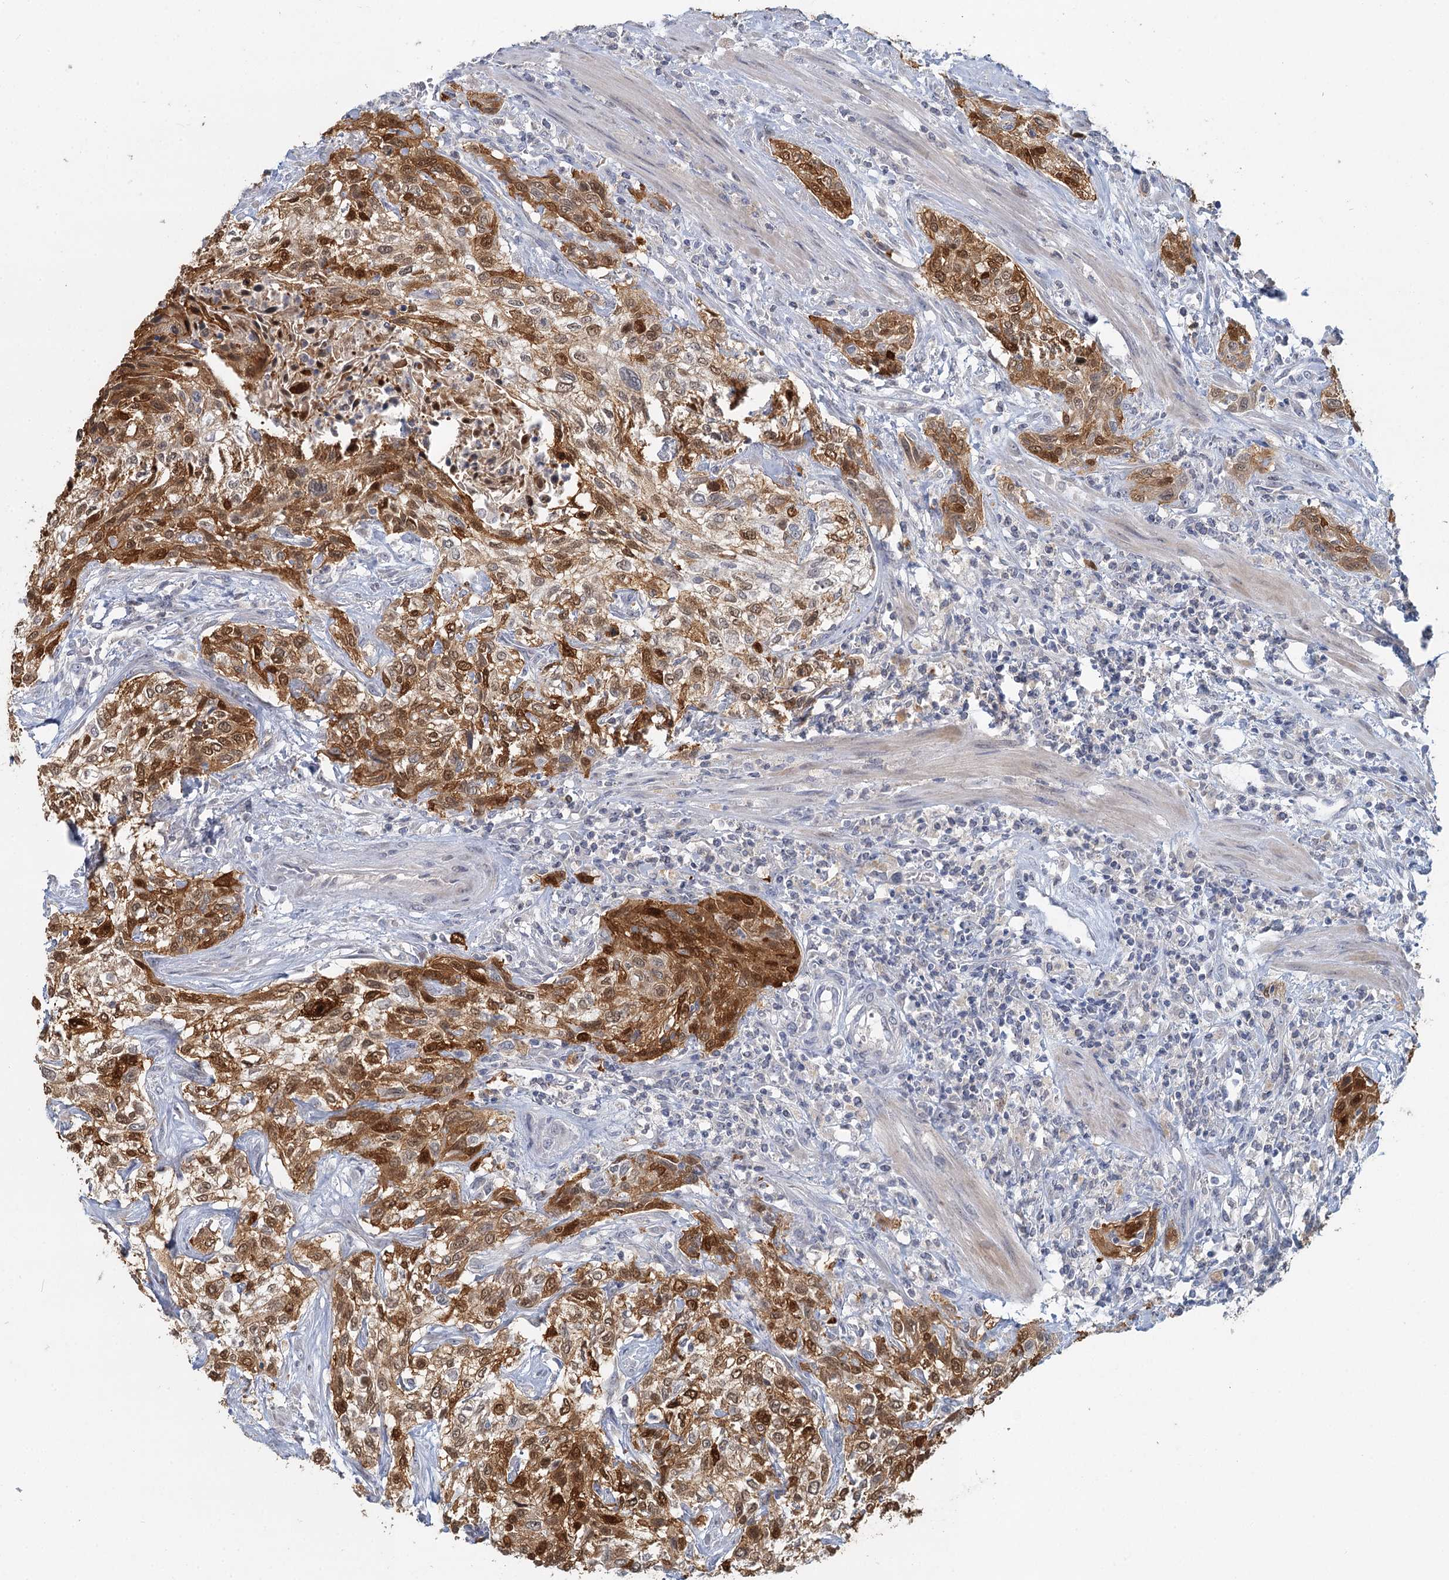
{"staining": {"intensity": "strong", "quantity": ">75%", "location": "cytoplasmic/membranous,nuclear"}, "tissue": "urothelial cancer", "cell_type": "Tumor cells", "image_type": "cancer", "snomed": [{"axis": "morphology", "description": "Normal tissue, NOS"}, {"axis": "morphology", "description": "Urothelial carcinoma, NOS"}, {"axis": "topography", "description": "Urinary bladder"}, {"axis": "topography", "description": "Peripheral nerve tissue"}], "caption": "High-power microscopy captured an immunohistochemistry histopathology image of urothelial cancer, revealing strong cytoplasmic/membranous and nuclear expression in about >75% of tumor cells.", "gene": "MYO7B", "patient": {"sex": "male", "age": 35}}